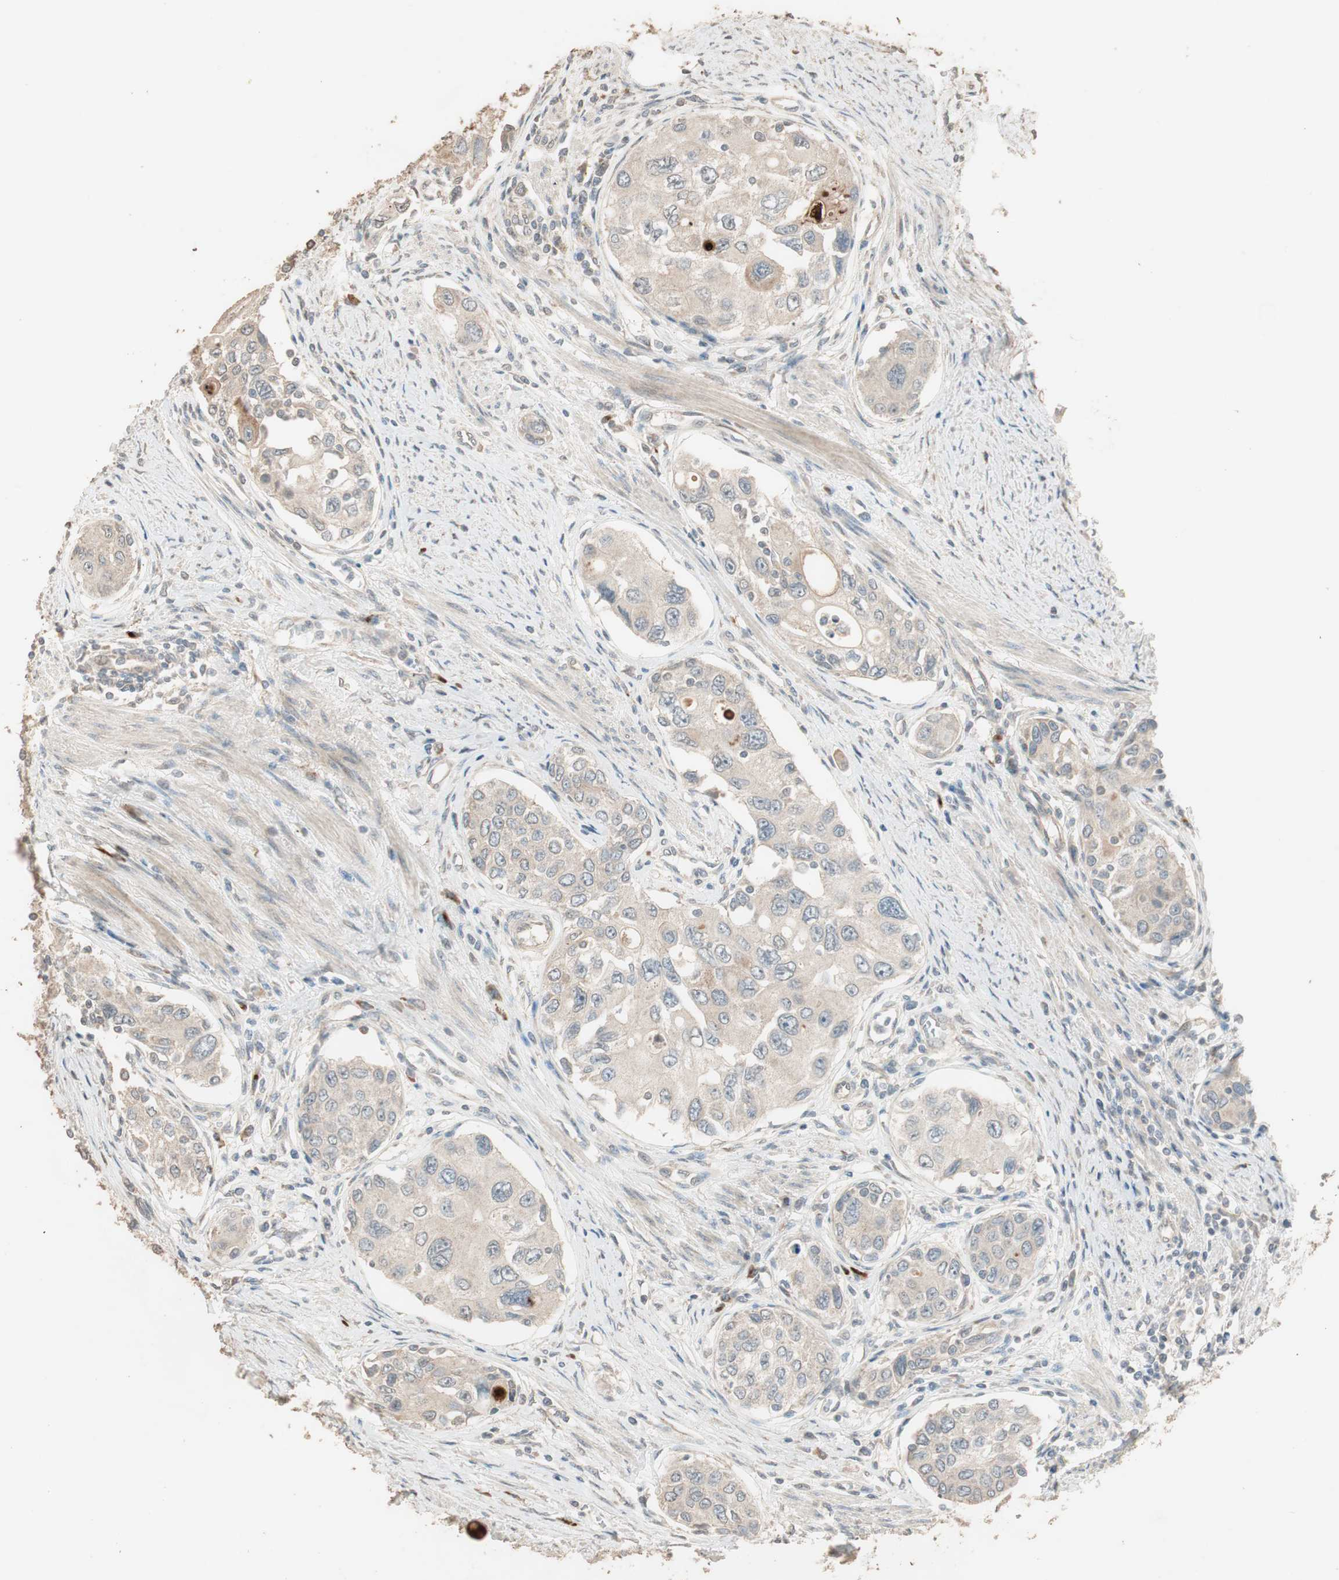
{"staining": {"intensity": "weak", "quantity": ">75%", "location": "cytoplasmic/membranous"}, "tissue": "urothelial cancer", "cell_type": "Tumor cells", "image_type": "cancer", "snomed": [{"axis": "morphology", "description": "Urothelial carcinoma, High grade"}, {"axis": "topography", "description": "Urinary bladder"}], "caption": "This is a micrograph of IHC staining of urothelial cancer, which shows weak expression in the cytoplasmic/membranous of tumor cells.", "gene": "RARRES1", "patient": {"sex": "female", "age": 56}}